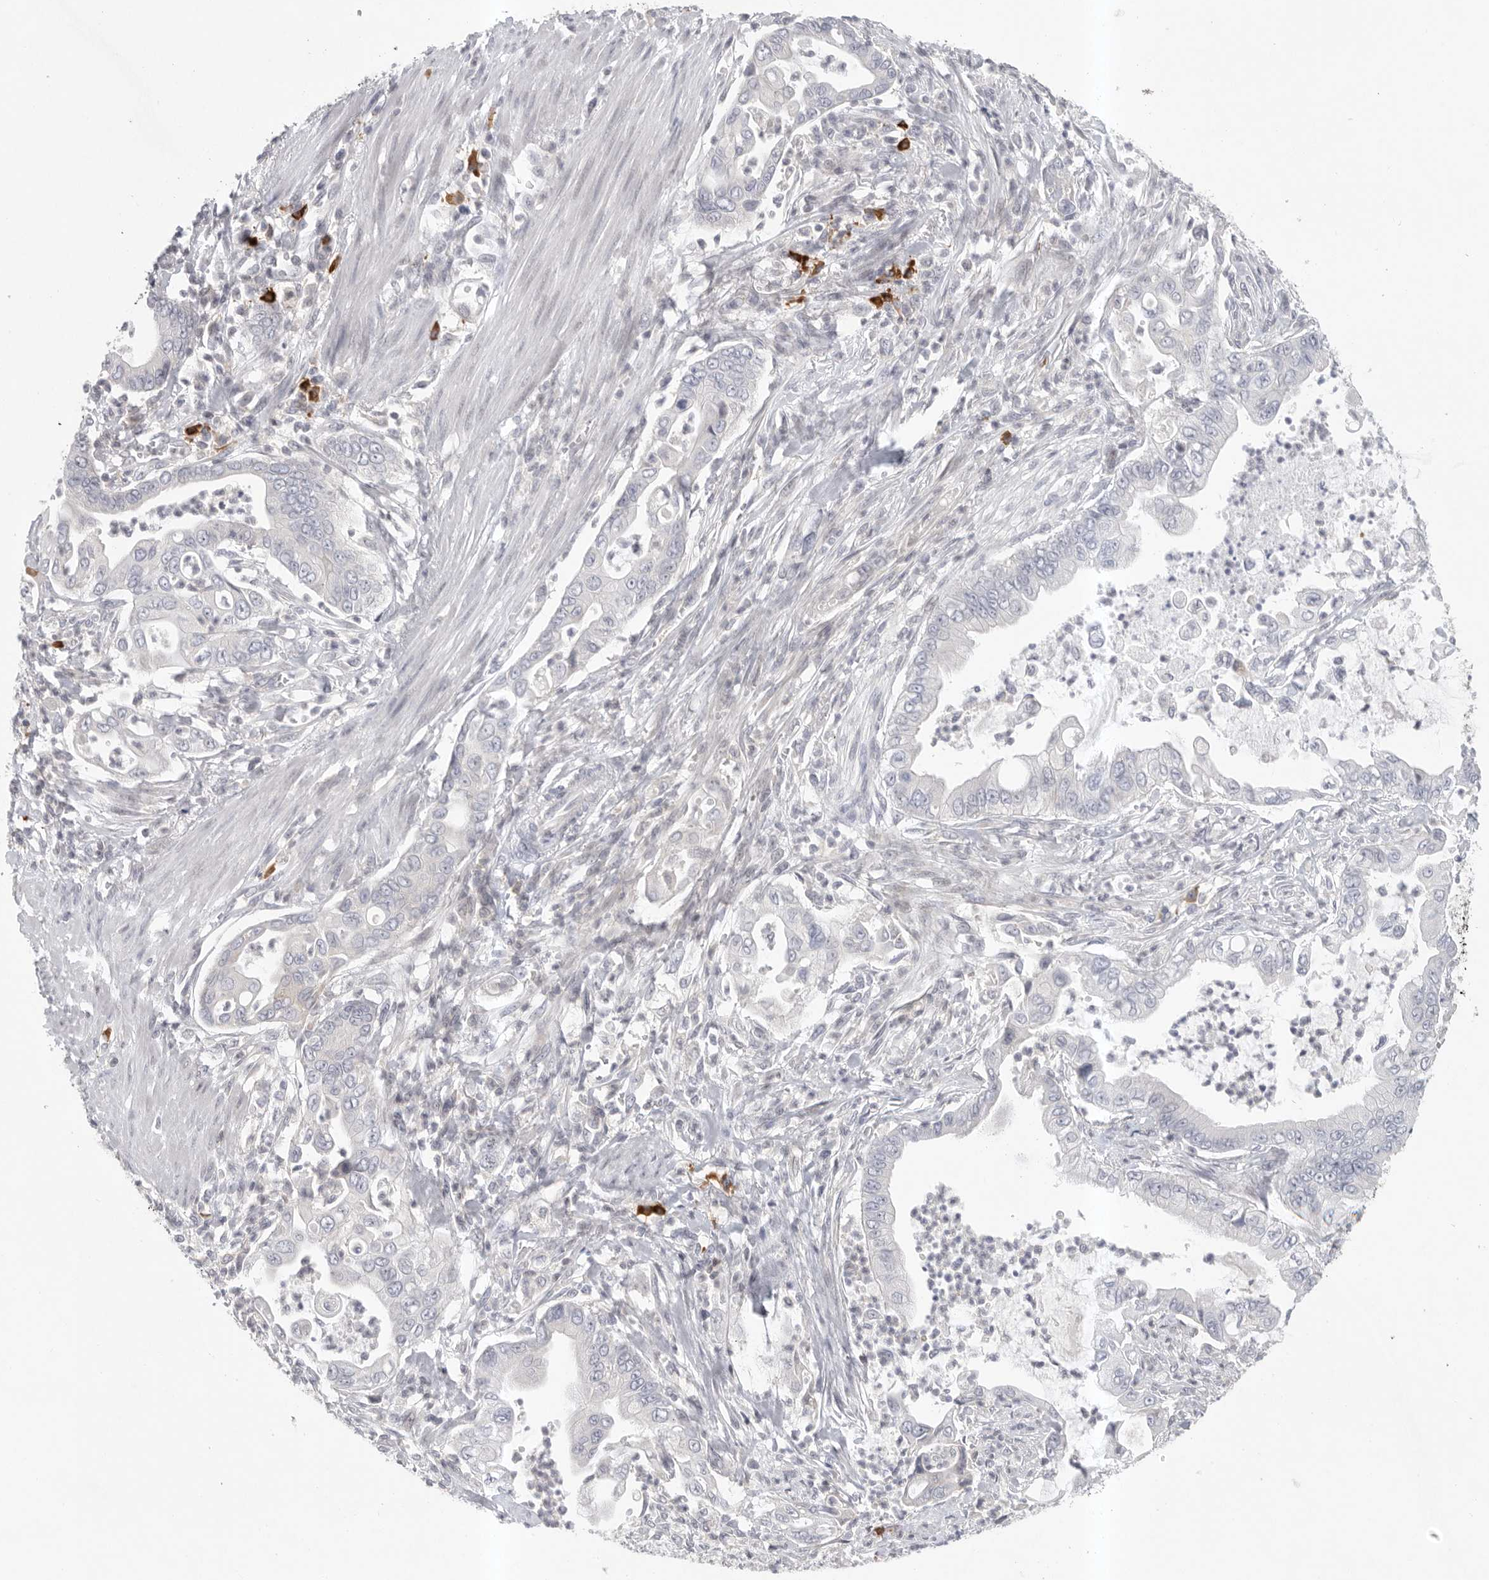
{"staining": {"intensity": "negative", "quantity": "none", "location": "none"}, "tissue": "pancreatic cancer", "cell_type": "Tumor cells", "image_type": "cancer", "snomed": [{"axis": "morphology", "description": "Adenocarcinoma, NOS"}, {"axis": "topography", "description": "Pancreas"}], "caption": "Micrograph shows no significant protein positivity in tumor cells of pancreatic cancer (adenocarcinoma).", "gene": "TMEM69", "patient": {"sex": "male", "age": 78}}